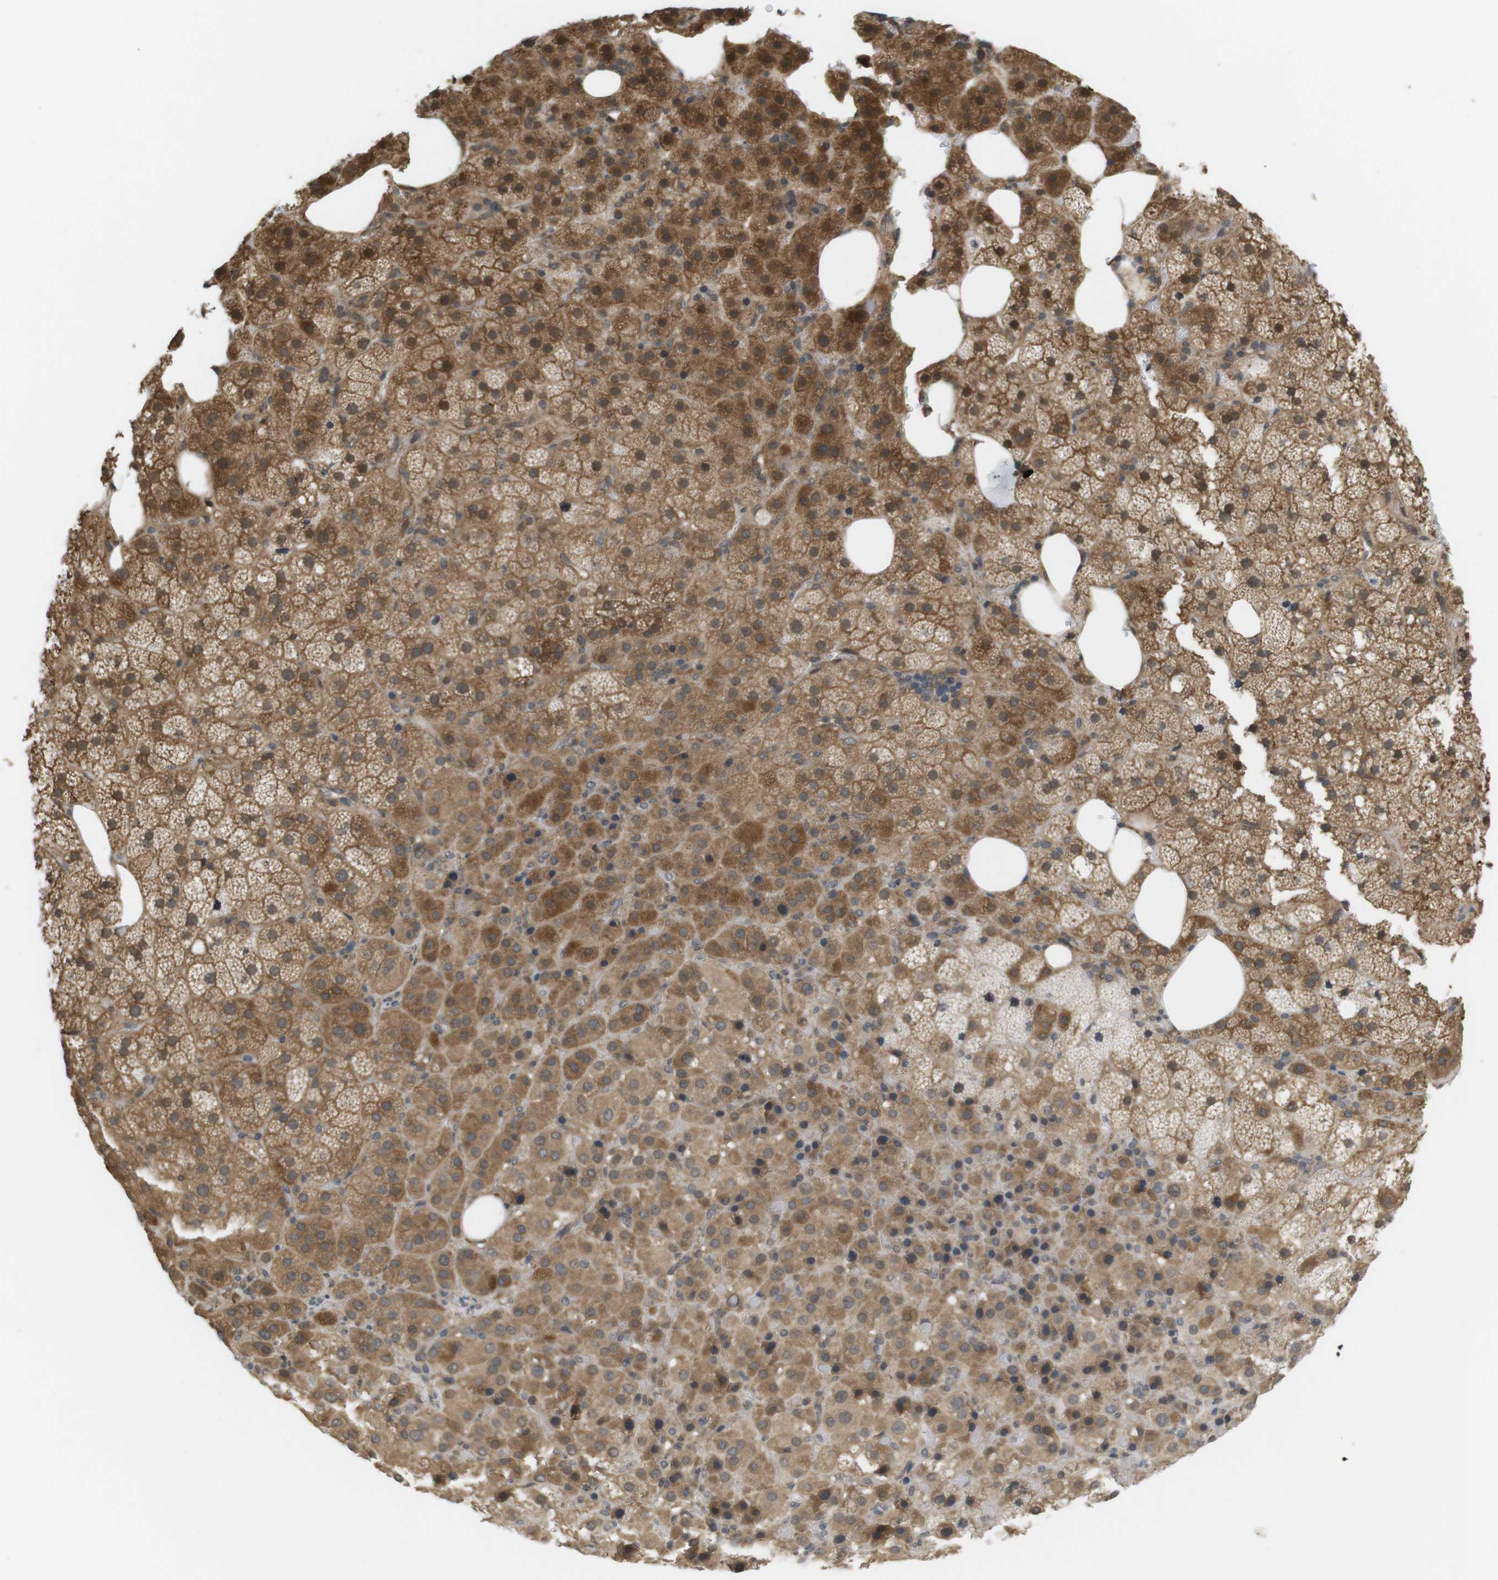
{"staining": {"intensity": "moderate", "quantity": ">75%", "location": "cytoplasmic/membranous"}, "tissue": "adrenal gland", "cell_type": "Glandular cells", "image_type": "normal", "snomed": [{"axis": "morphology", "description": "Normal tissue, NOS"}, {"axis": "topography", "description": "Adrenal gland"}], "caption": "Immunohistochemical staining of benign adrenal gland exhibits moderate cytoplasmic/membranous protein positivity in approximately >75% of glandular cells.", "gene": "RNF130", "patient": {"sex": "female", "age": 59}}